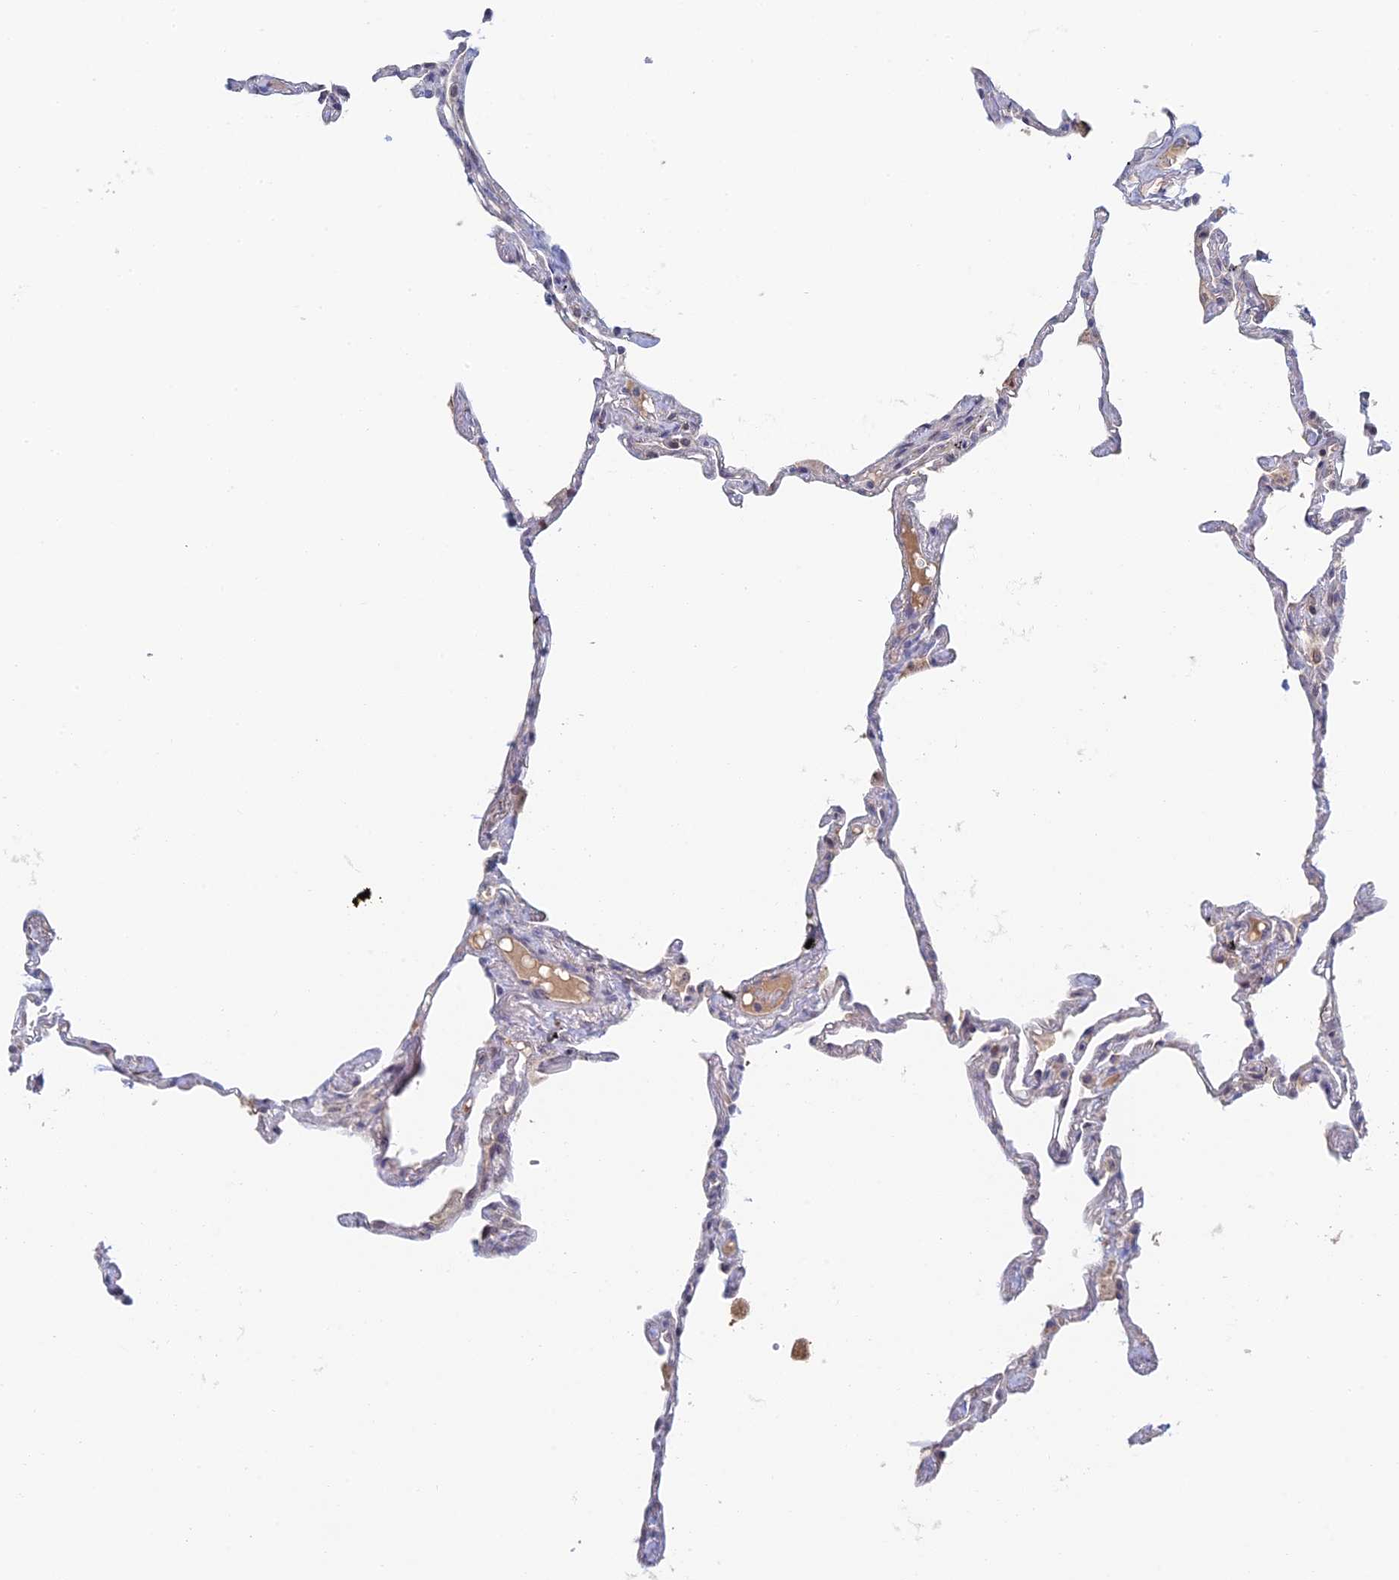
{"staining": {"intensity": "moderate", "quantity": "<25%", "location": "cytoplasmic/membranous"}, "tissue": "lung", "cell_type": "Alveolar cells", "image_type": "normal", "snomed": [{"axis": "morphology", "description": "Normal tissue, NOS"}, {"axis": "topography", "description": "Lung"}], "caption": "Protein staining of normal lung reveals moderate cytoplasmic/membranous expression in approximately <25% of alveolar cells.", "gene": "ZUP1", "patient": {"sex": "female", "age": 67}}